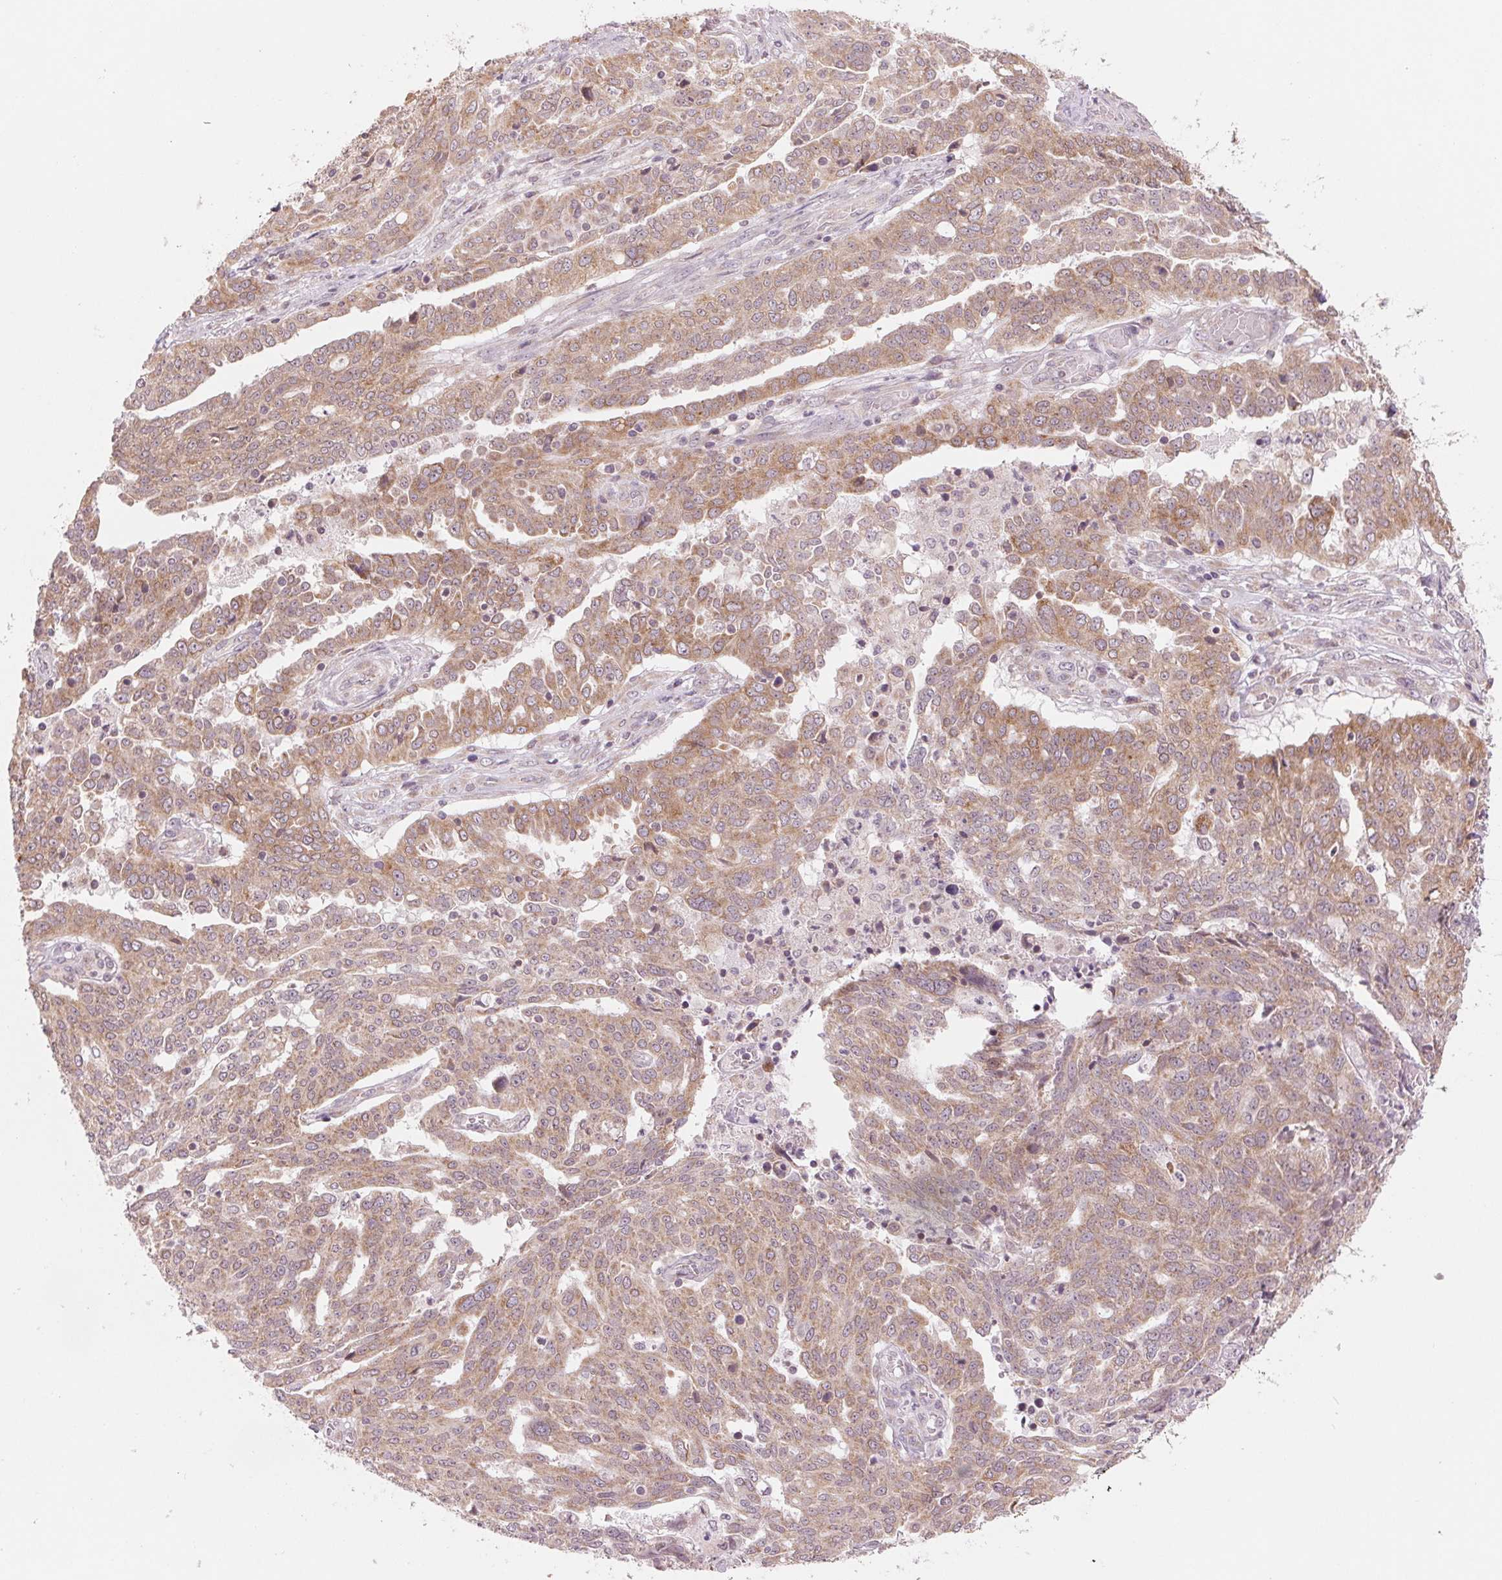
{"staining": {"intensity": "weak", "quantity": ">75%", "location": "cytoplasmic/membranous"}, "tissue": "ovarian cancer", "cell_type": "Tumor cells", "image_type": "cancer", "snomed": [{"axis": "morphology", "description": "Cystadenocarcinoma, serous, NOS"}, {"axis": "topography", "description": "Ovary"}], "caption": "High-power microscopy captured an immunohistochemistry (IHC) histopathology image of serous cystadenocarcinoma (ovarian), revealing weak cytoplasmic/membranous expression in about >75% of tumor cells. Using DAB (brown) and hematoxylin (blue) stains, captured at high magnification using brightfield microscopy.", "gene": "TECR", "patient": {"sex": "female", "age": 67}}